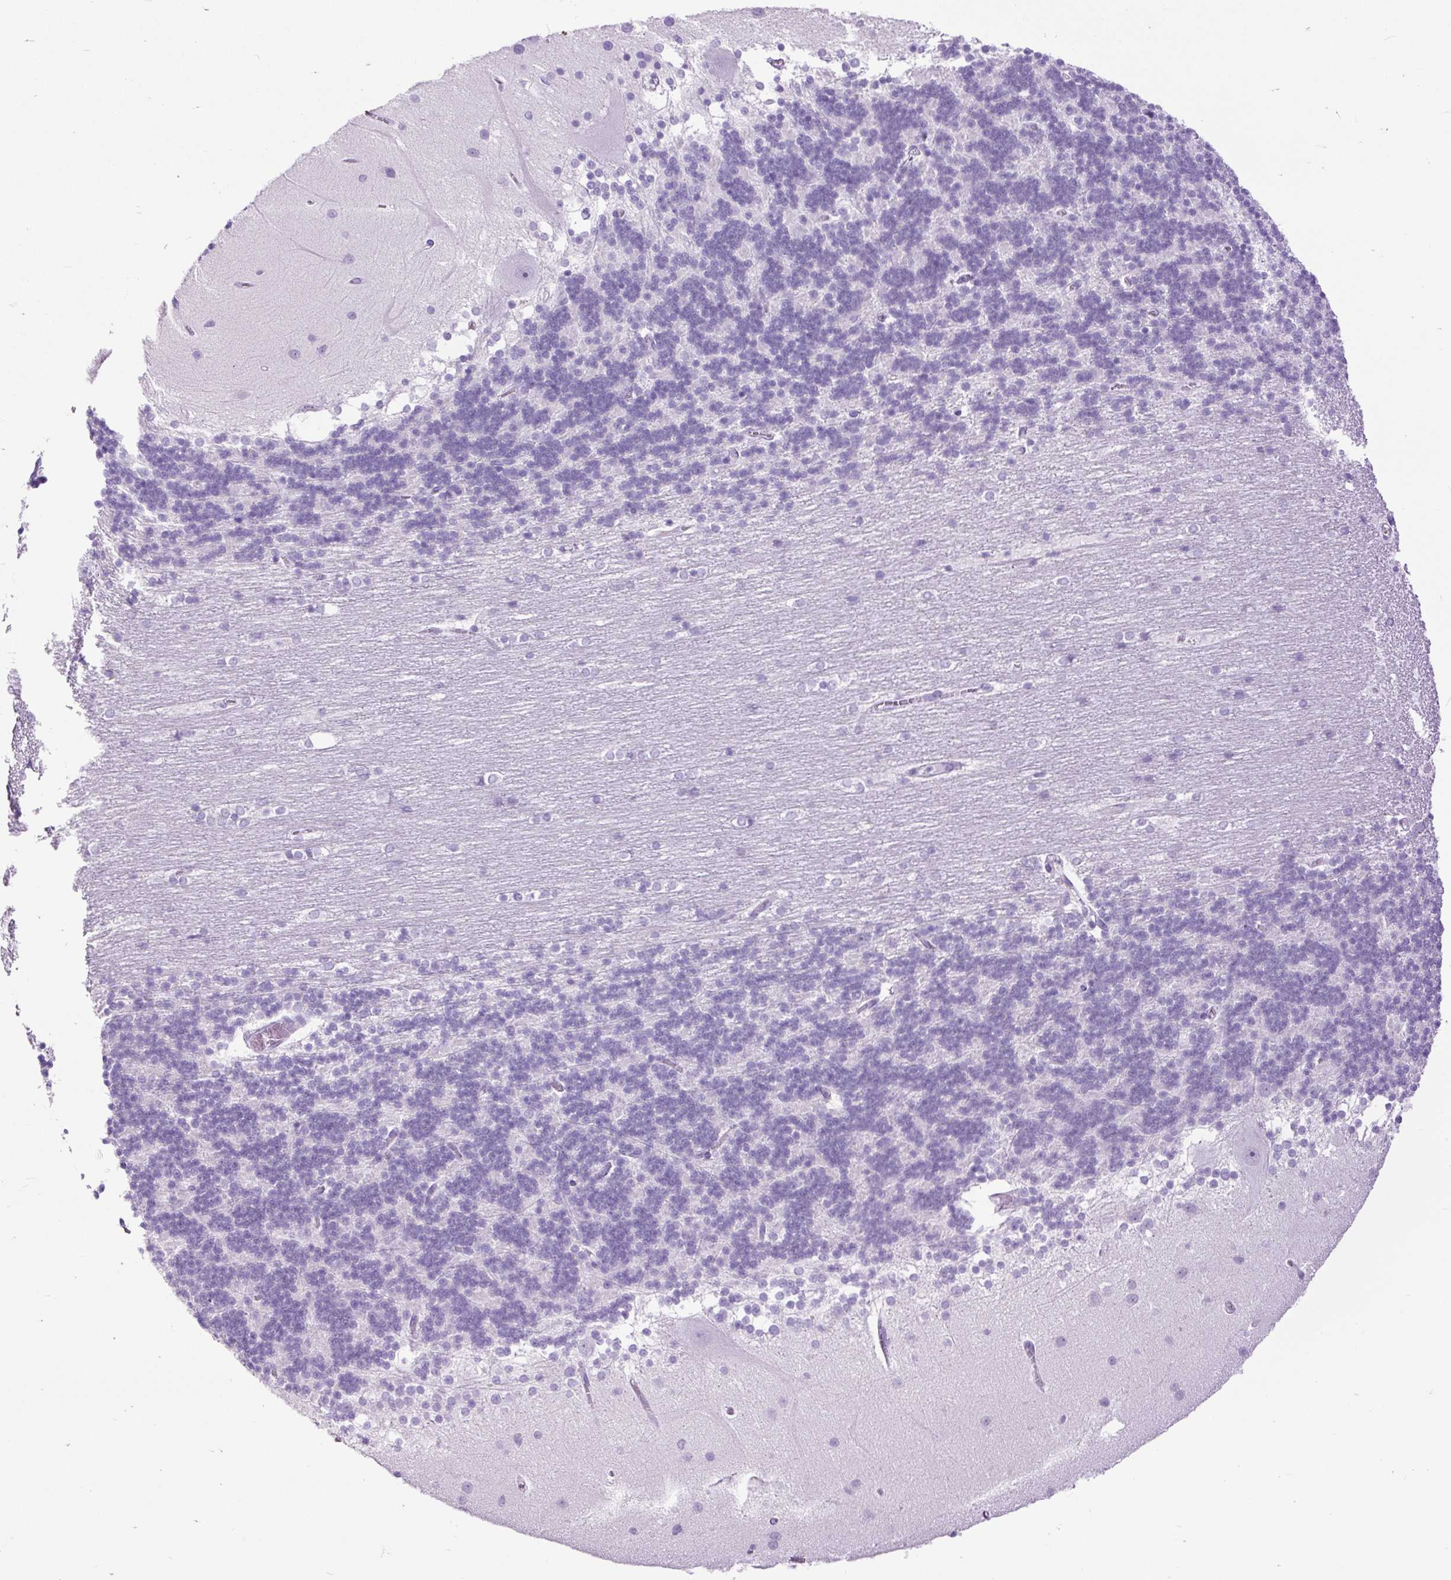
{"staining": {"intensity": "negative", "quantity": "none", "location": "none"}, "tissue": "cerebellum", "cell_type": "Cells in granular layer", "image_type": "normal", "snomed": [{"axis": "morphology", "description": "Normal tissue, NOS"}, {"axis": "topography", "description": "Cerebellum"}], "caption": "The micrograph exhibits no significant staining in cells in granular layer of cerebellum.", "gene": "RACGAP1", "patient": {"sex": "female", "age": 54}}